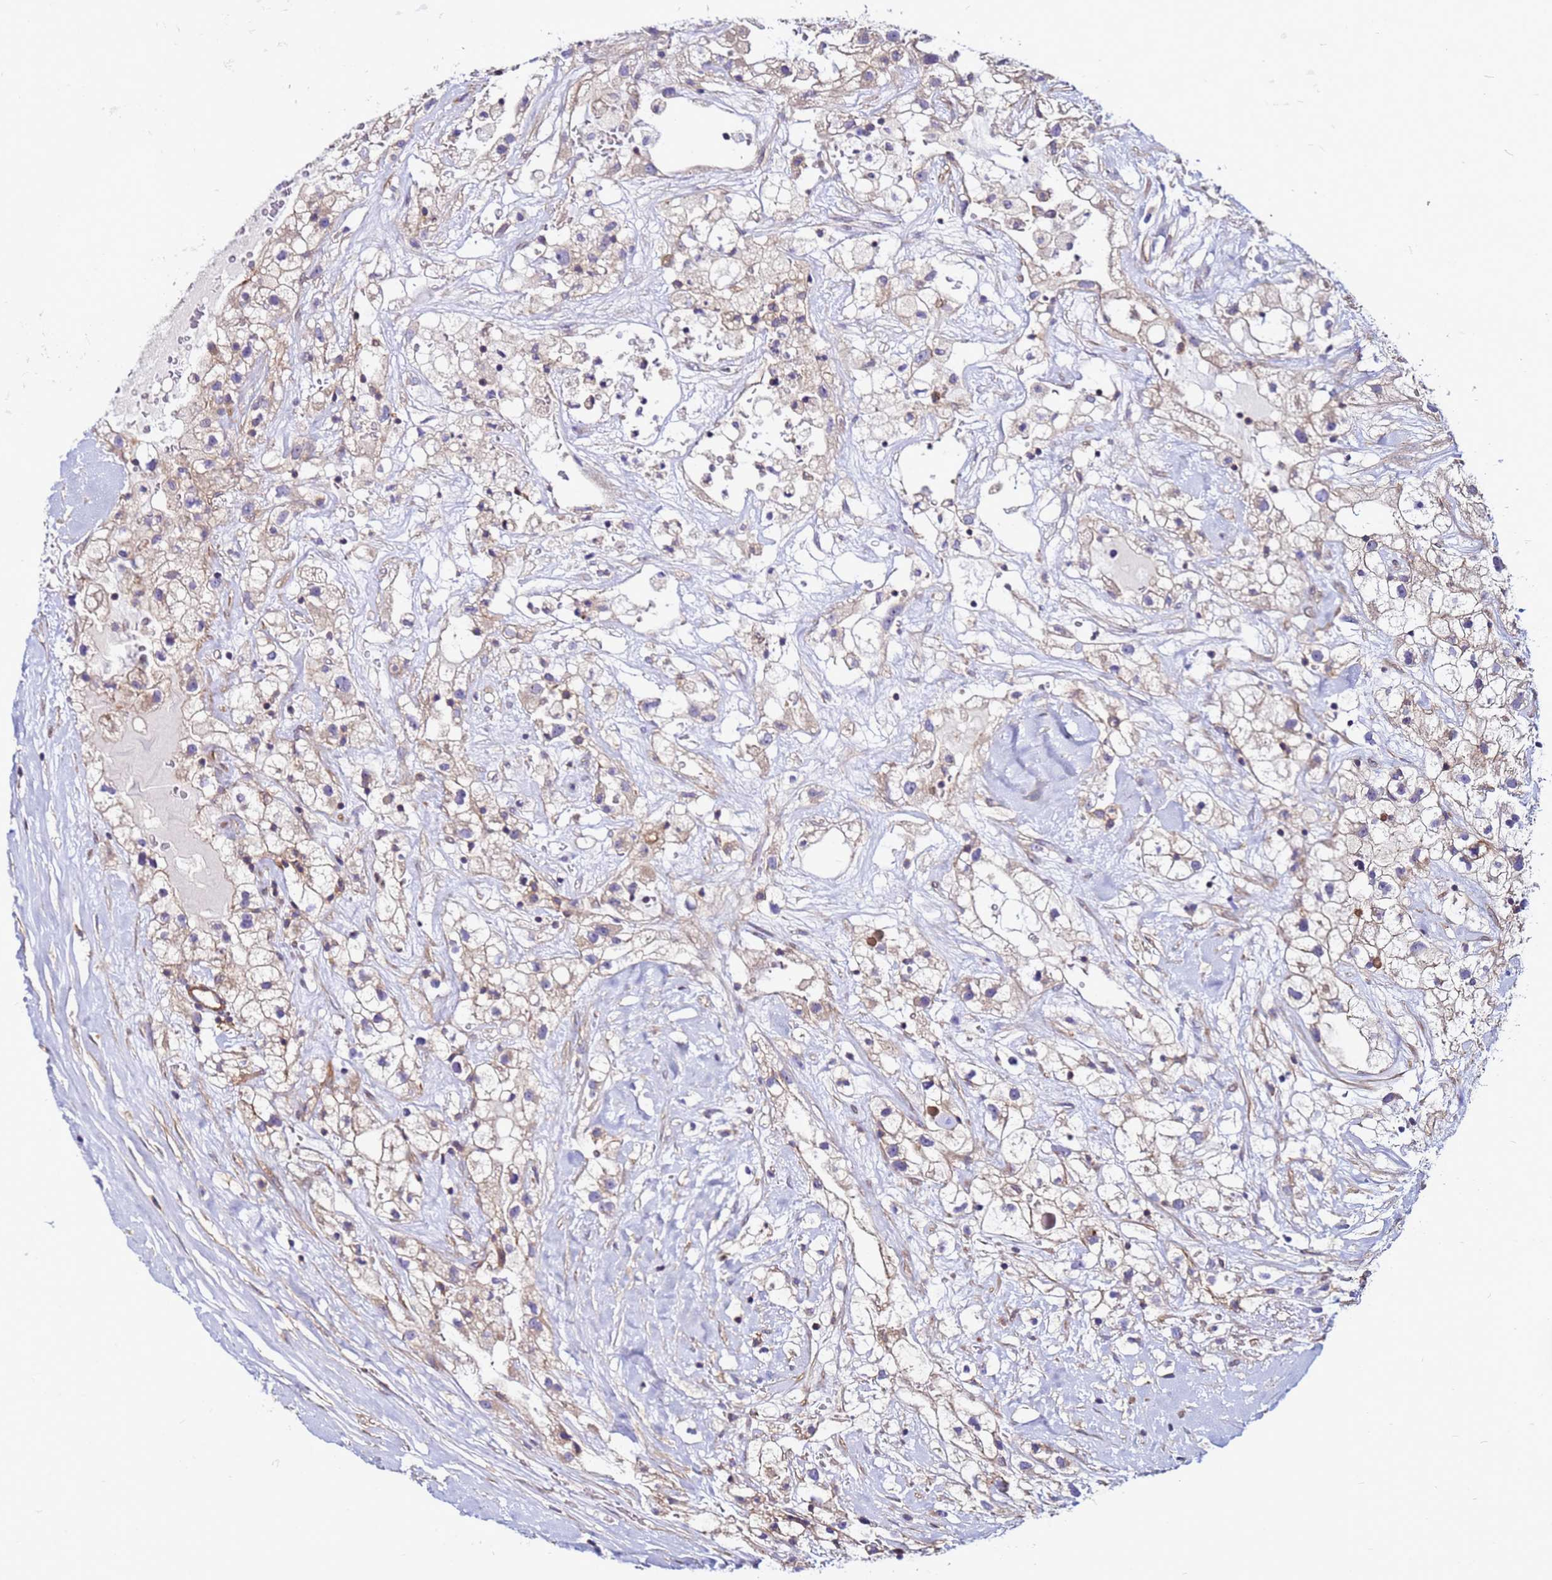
{"staining": {"intensity": "weak", "quantity": "25%-75%", "location": "cytoplasmic/membranous"}, "tissue": "renal cancer", "cell_type": "Tumor cells", "image_type": "cancer", "snomed": [{"axis": "morphology", "description": "Adenocarcinoma, NOS"}, {"axis": "topography", "description": "Kidney"}], "caption": "An image of renal cancer stained for a protein demonstrates weak cytoplasmic/membranous brown staining in tumor cells.", "gene": "STK38", "patient": {"sex": "male", "age": 59}}